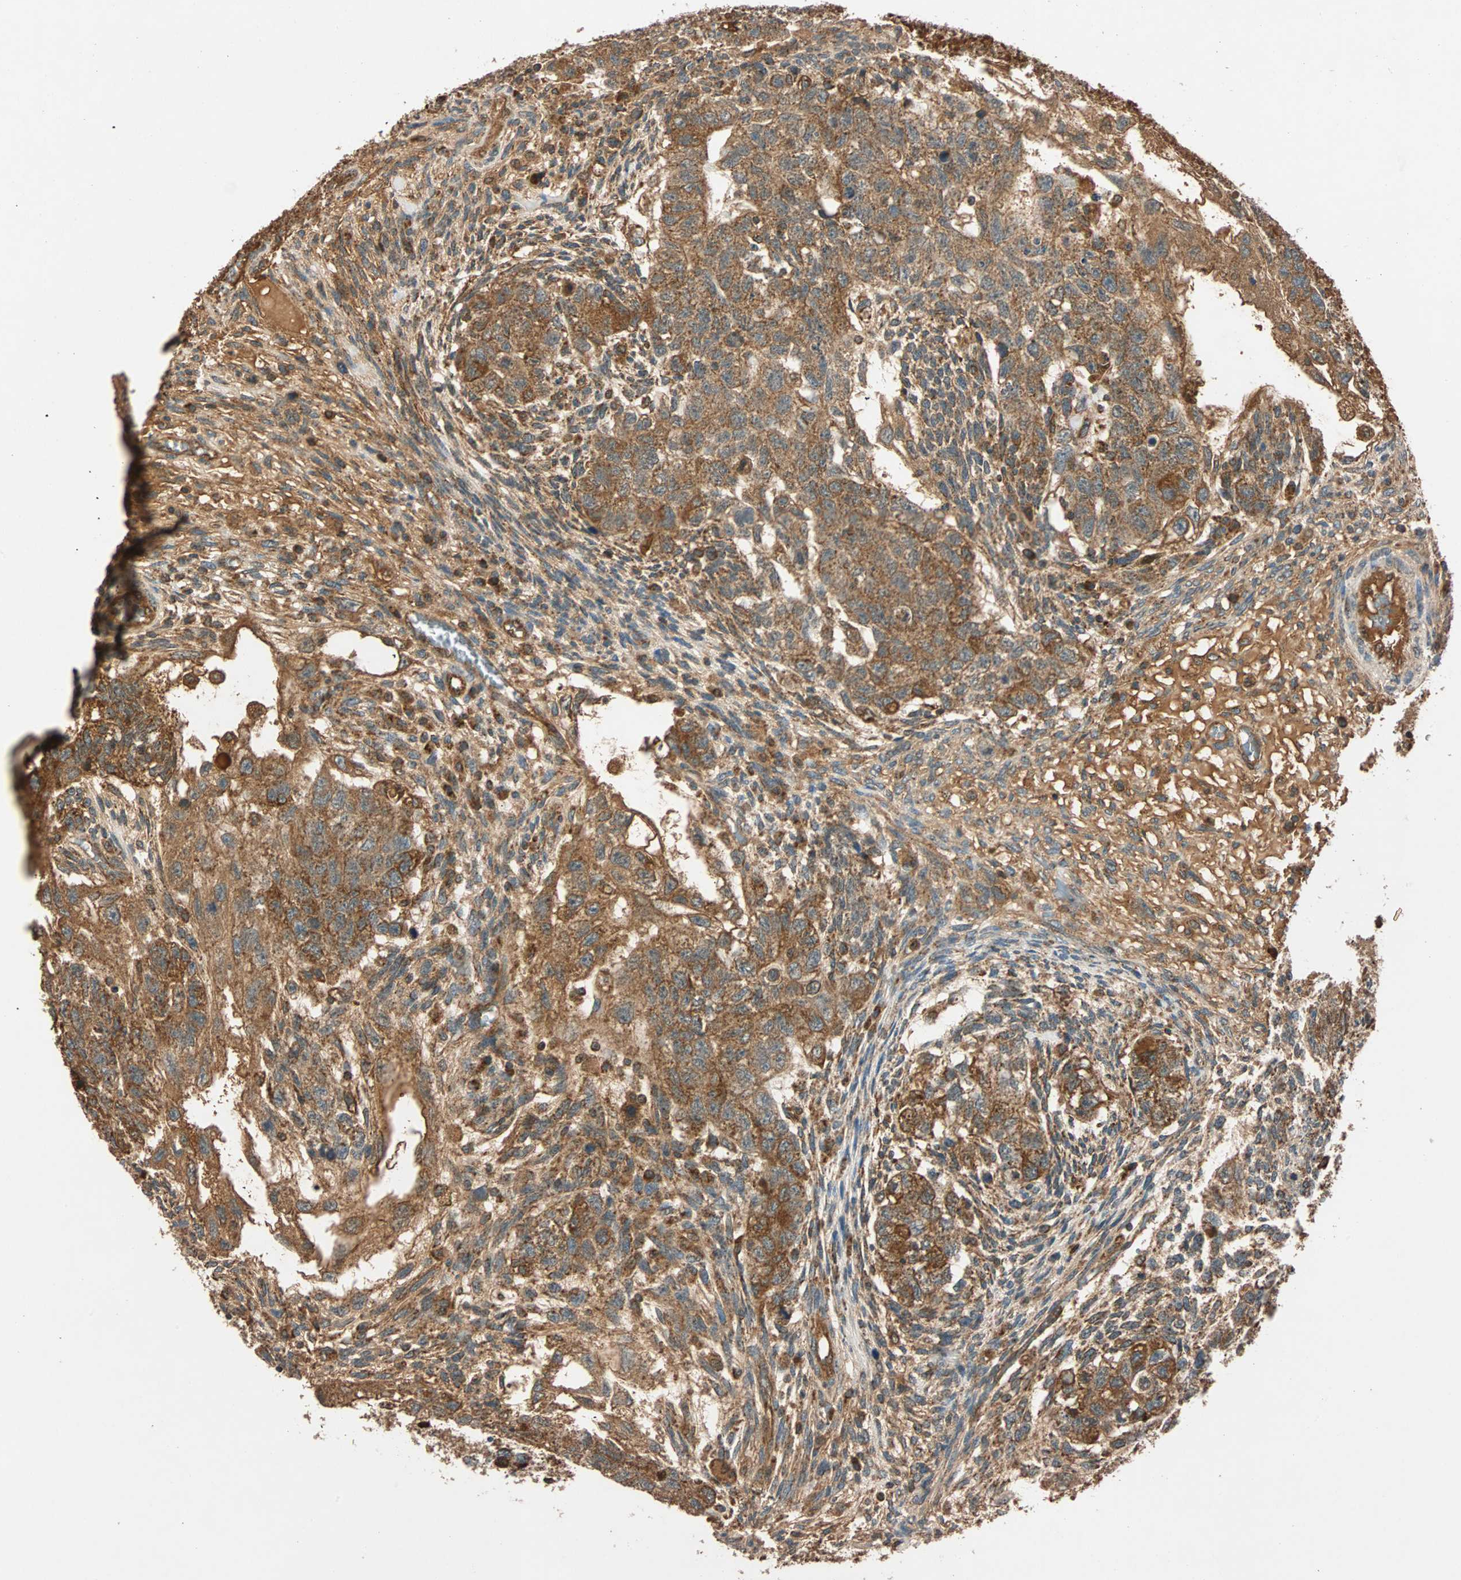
{"staining": {"intensity": "strong", "quantity": ">75%", "location": "cytoplasmic/membranous"}, "tissue": "testis cancer", "cell_type": "Tumor cells", "image_type": "cancer", "snomed": [{"axis": "morphology", "description": "Normal tissue, NOS"}, {"axis": "morphology", "description": "Carcinoma, Embryonal, NOS"}, {"axis": "topography", "description": "Testis"}], "caption": "DAB immunohistochemical staining of human testis embryonal carcinoma demonstrates strong cytoplasmic/membranous protein positivity in approximately >75% of tumor cells. (DAB (3,3'-diaminobenzidine) IHC with brightfield microscopy, high magnification).", "gene": "MAPK1", "patient": {"sex": "male", "age": 36}}